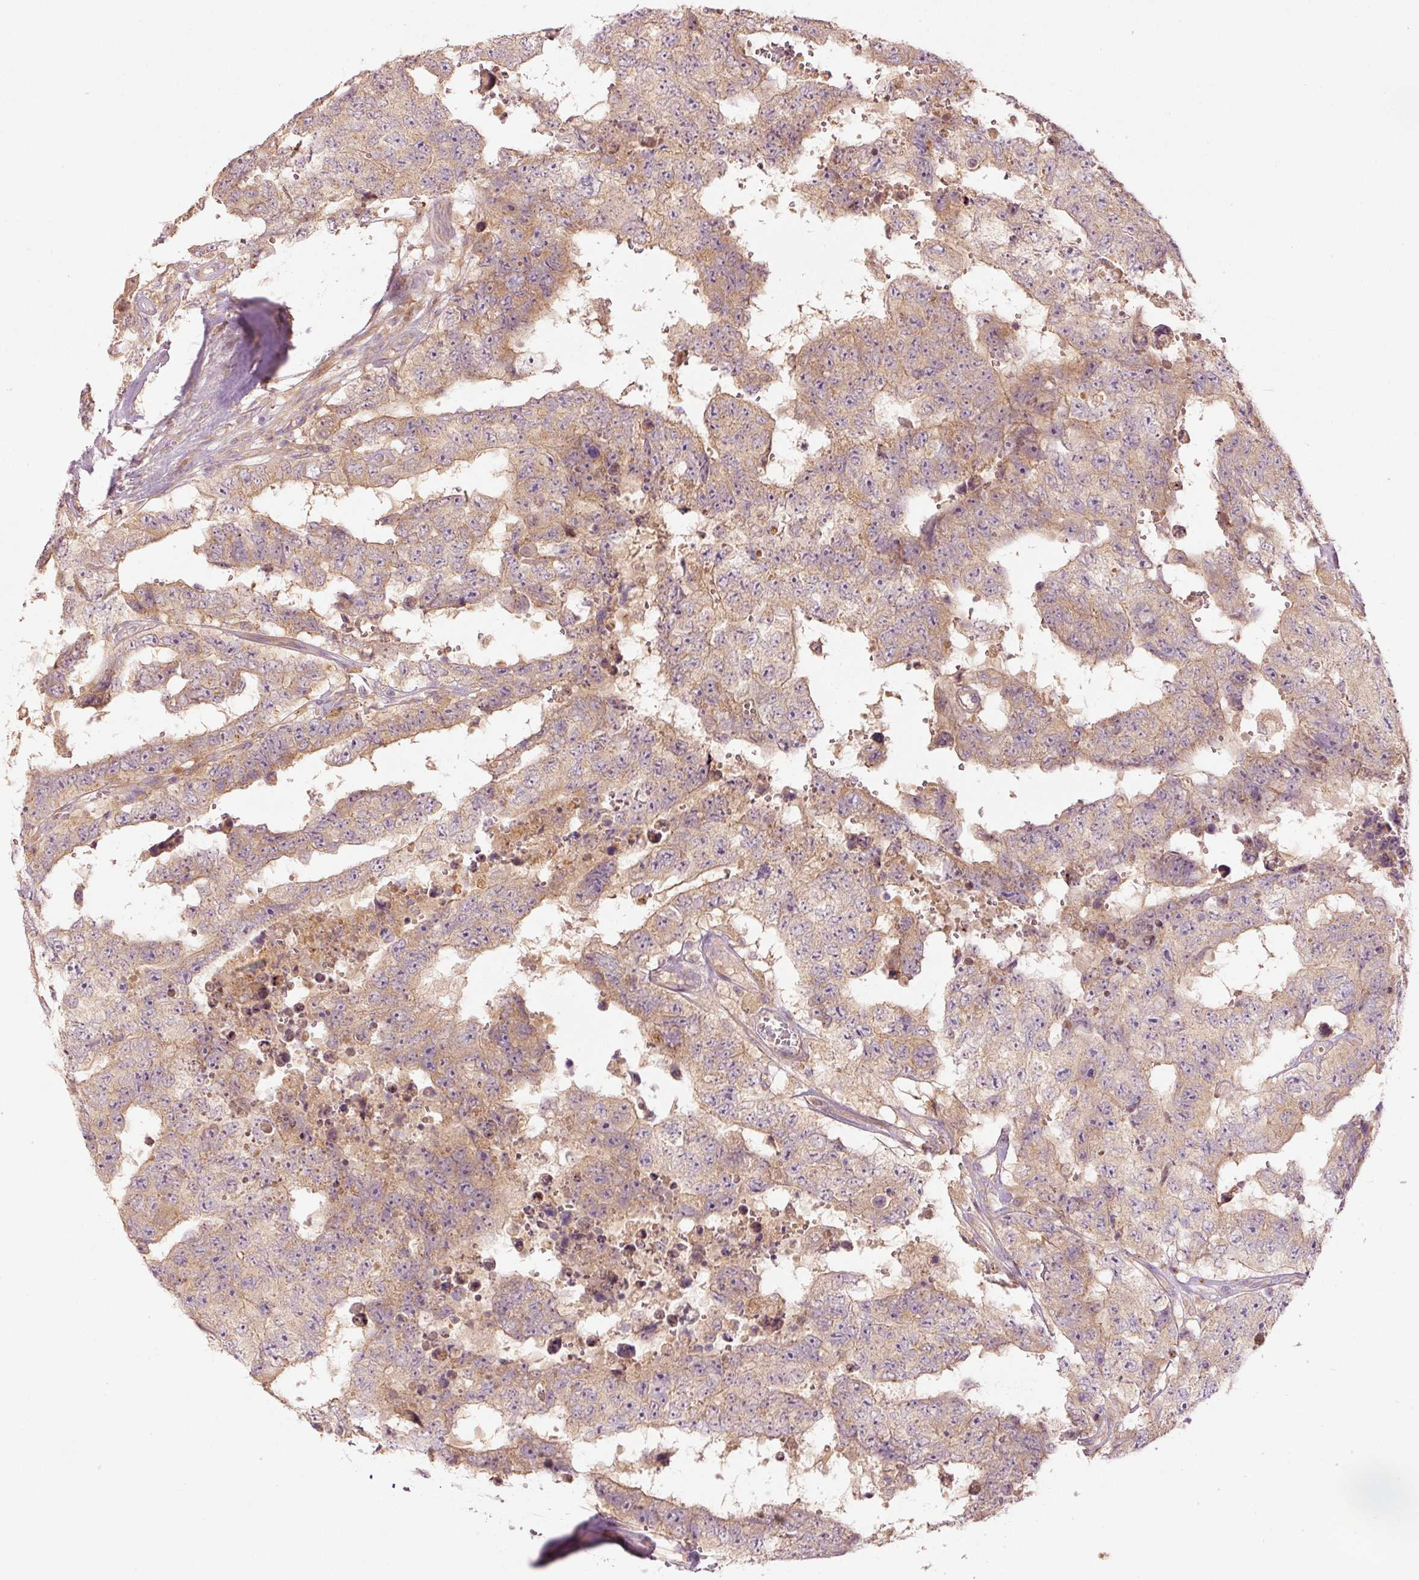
{"staining": {"intensity": "weak", "quantity": "25%-75%", "location": "cytoplasmic/membranous"}, "tissue": "testis cancer", "cell_type": "Tumor cells", "image_type": "cancer", "snomed": [{"axis": "morphology", "description": "Normal tissue, NOS"}, {"axis": "morphology", "description": "Carcinoma, Embryonal, NOS"}, {"axis": "topography", "description": "Testis"}, {"axis": "topography", "description": "Epididymis"}], "caption": "The immunohistochemical stain labels weak cytoplasmic/membranous expression in tumor cells of testis embryonal carcinoma tissue.", "gene": "MAP10", "patient": {"sex": "male", "age": 25}}